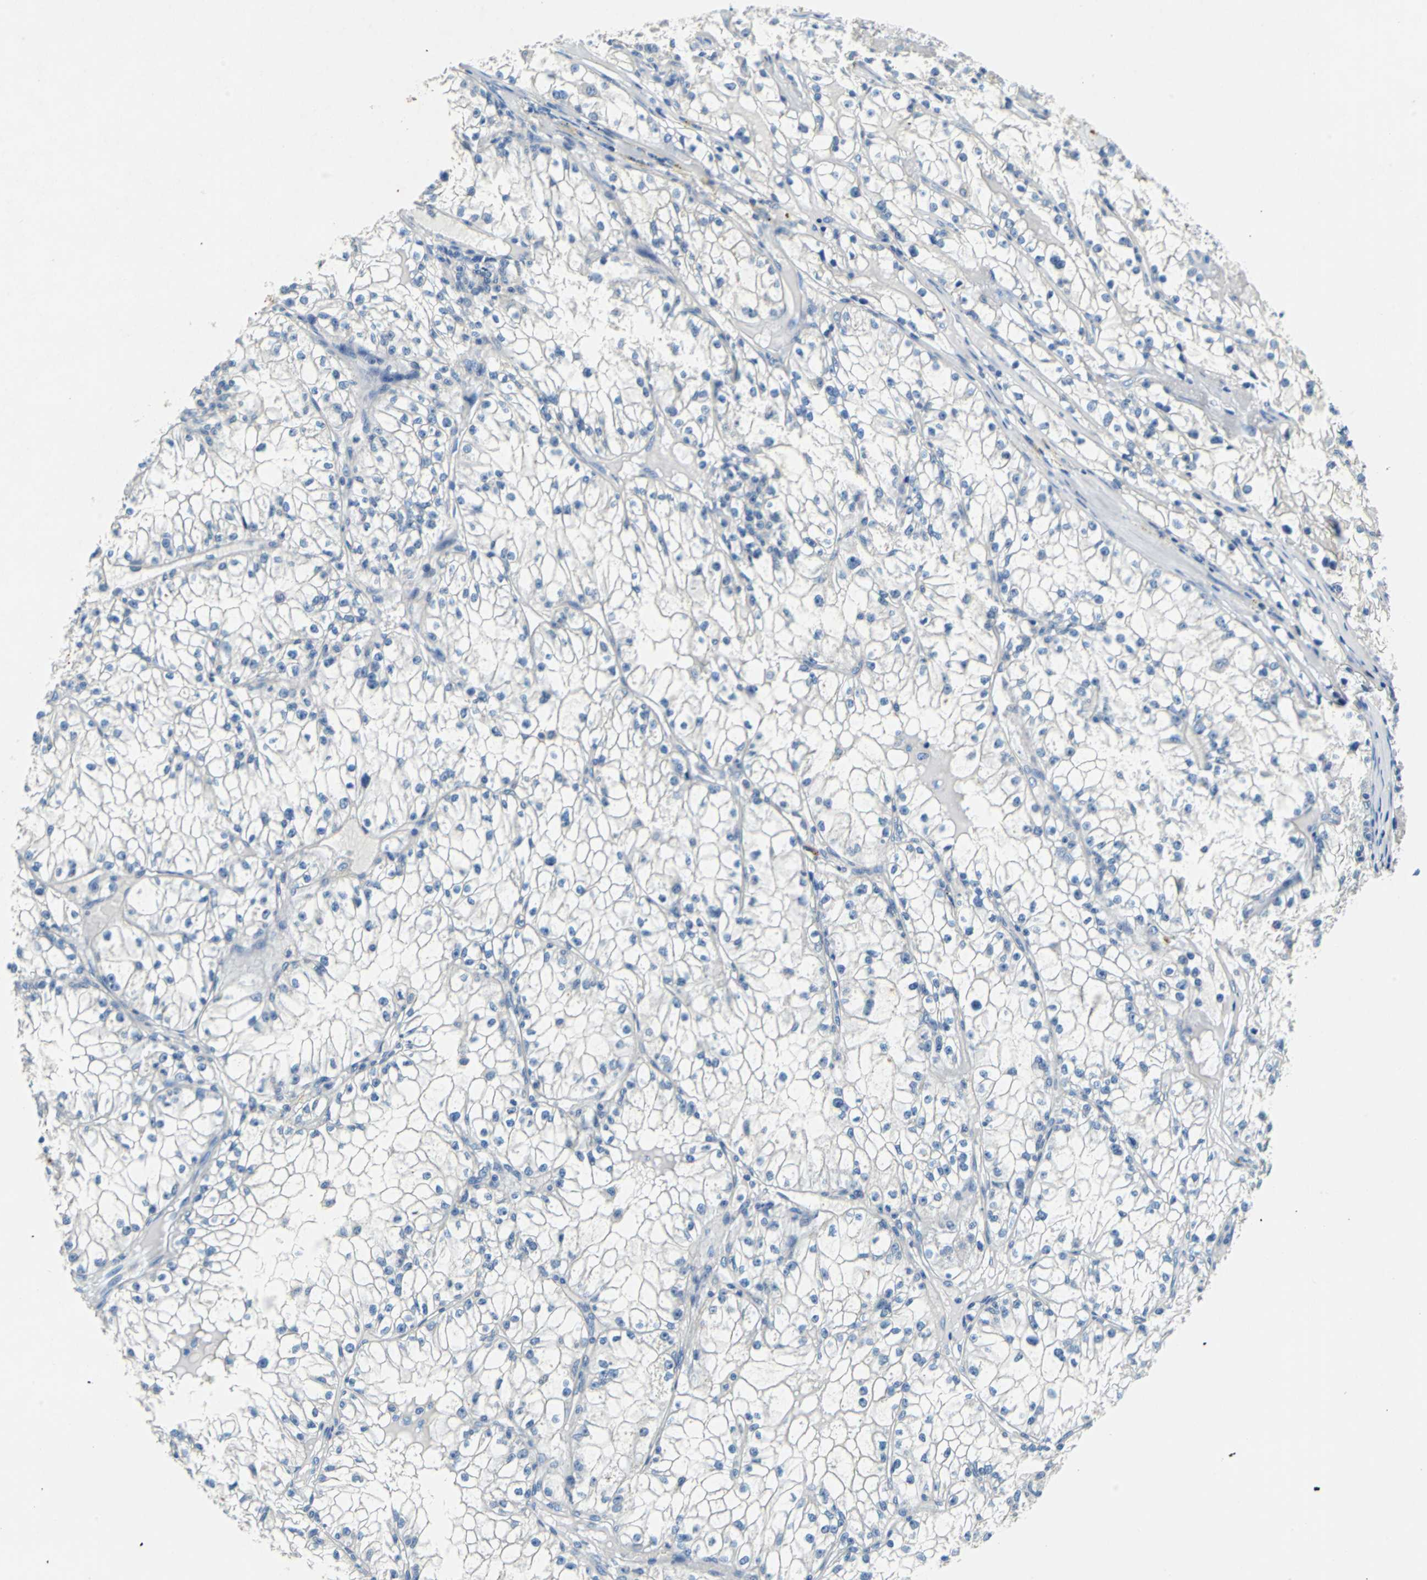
{"staining": {"intensity": "negative", "quantity": "none", "location": "none"}, "tissue": "renal cancer", "cell_type": "Tumor cells", "image_type": "cancer", "snomed": [{"axis": "morphology", "description": "Adenocarcinoma, NOS"}, {"axis": "topography", "description": "Kidney"}], "caption": "DAB (3,3'-diaminobenzidine) immunohistochemical staining of human renal adenocarcinoma shows no significant expression in tumor cells.", "gene": "TEX264", "patient": {"sex": "male", "age": 56}}